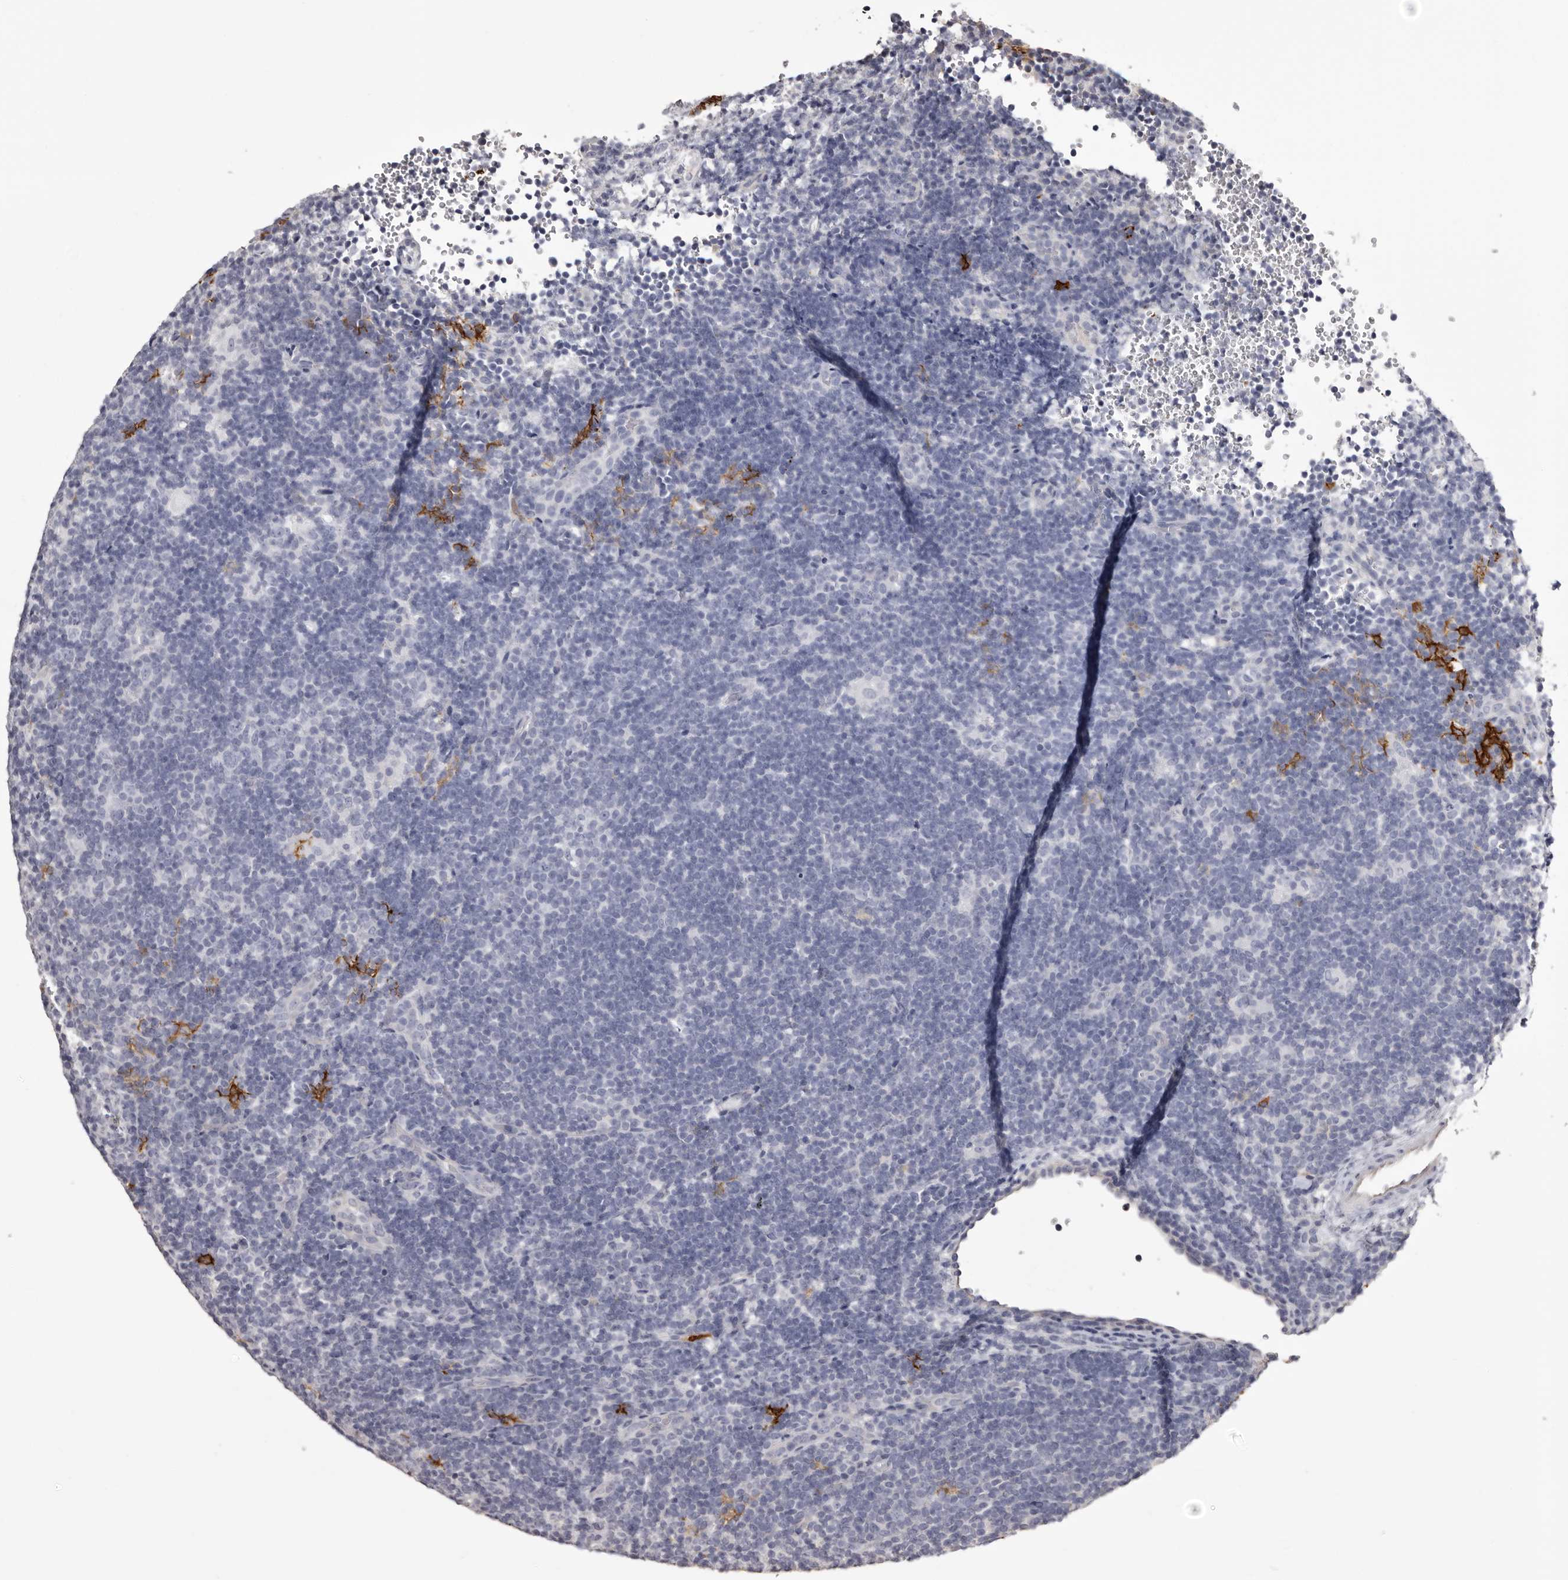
{"staining": {"intensity": "negative", "quantity": "none", "location": "none"}, "tissue": "lymphoma", "cell_type": "Tumor cells", "image_type": "cancer", "snomed": [{"axis": "morphology", "description": "Hodgkin's disease, NOS"}, {"axis": "topography", "description": "Lymph node"}], "caption": "This is an immunohistochemistry (IHC) image of human Hodgkin's disease. There is no staining in tumor cells.", "gene": "LAD1", "patient": {"sex": "female", "age": 57}}